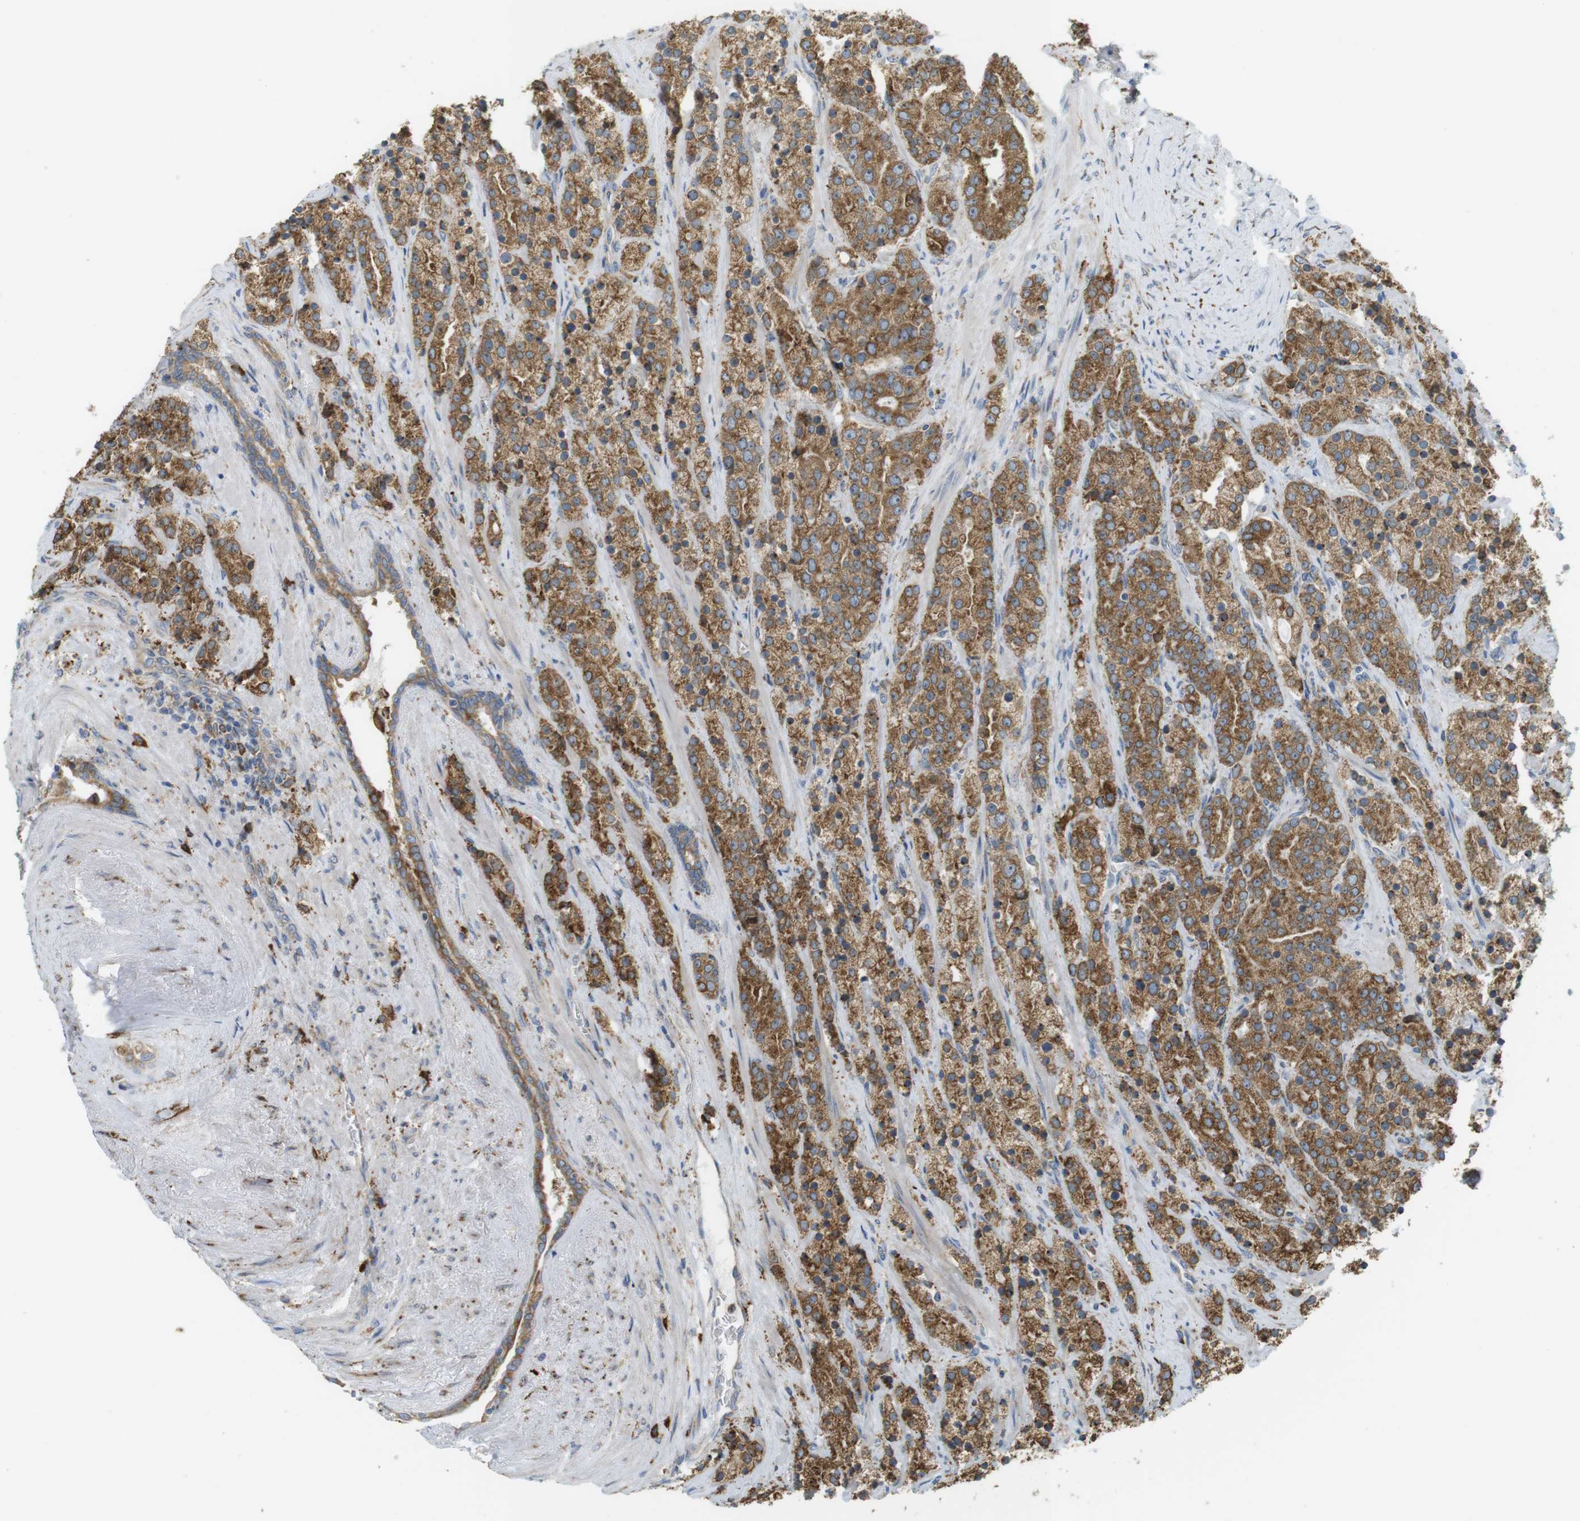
{"staining": {"intensity": "moderate", "quantity": ">75%", "location": "cytoplasmic/membranous"}, "tissue": "prostate cancer", "cell_type": "Tumor cells", "image_type": "cancer", "snomed": [{"axis": "morphology", "description": "Adenocarcinoma, High grade"}, {"axis": "topography", "description": "Prostate"}], "caption": "High-power microscopy captured an immunohistochemistry (IHC) histopathology image of prostate high-grade adenocarcinoma, revealing moderate cytoplasmic/membranous positivity in about >75% of tumor cells.", "gene": "MBOAT2", "patient": {"sex": "male", "age": 71}}